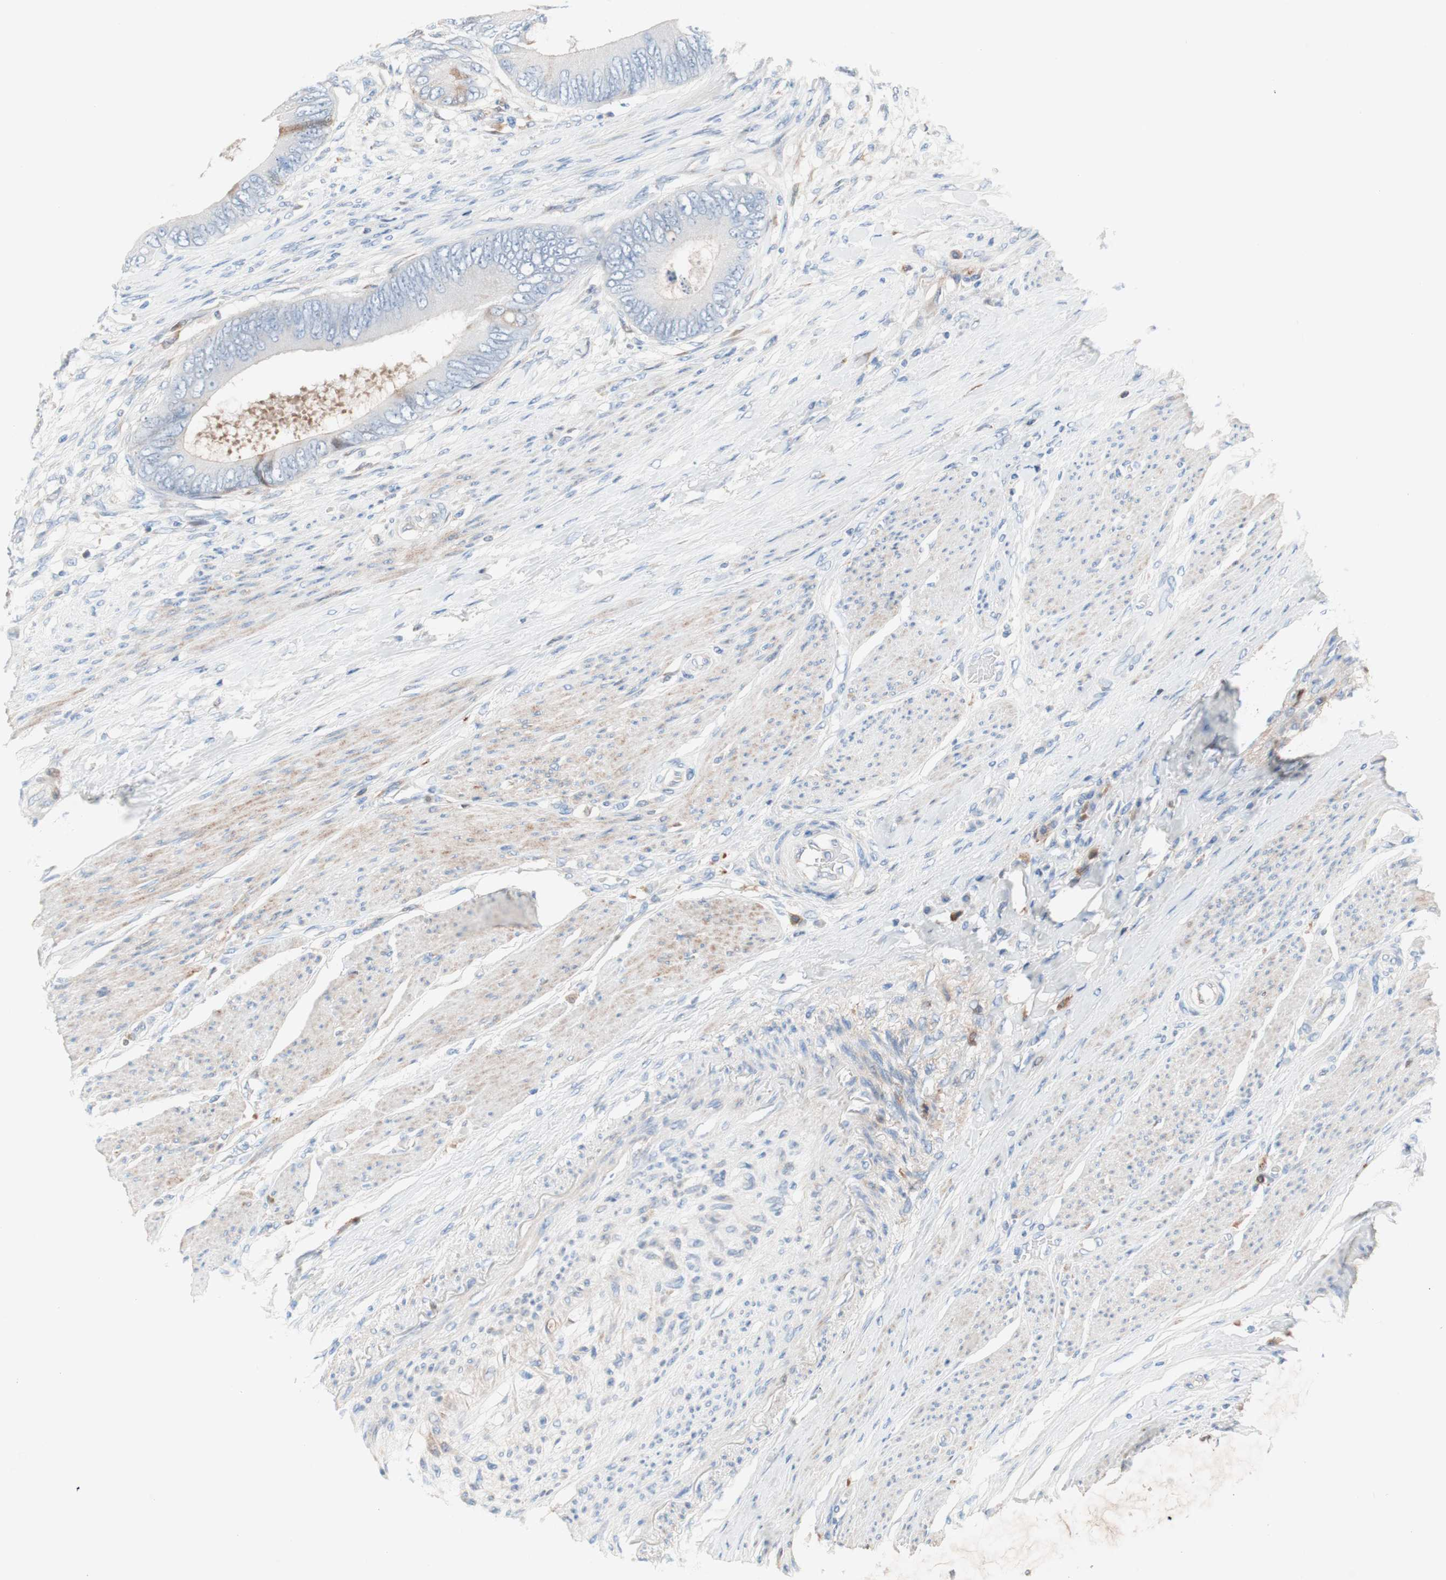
{"staining": {"intensity": "weak", "quantity": "<25%", "location": "cytoplasmic/membranous"}, "tissue": "colorectal cancer", "cell_type": "Tumor cells", "image_type": "cancer", "snomed": [{"axis": "morphology", "description": "Adenocarcinoma, NOS"}, {"axis": "topography", "description": "Rectum"}], "caption": "IHC micrograph of neoplastic tissue: colorectal cancer (adenocarcinoma) stained with DAB (3,3'-diaminobenzidine) displays no significant protein expression in tumor cells.", "gene": "RBP4", "patient": {"sex": "female", "age": 77}}